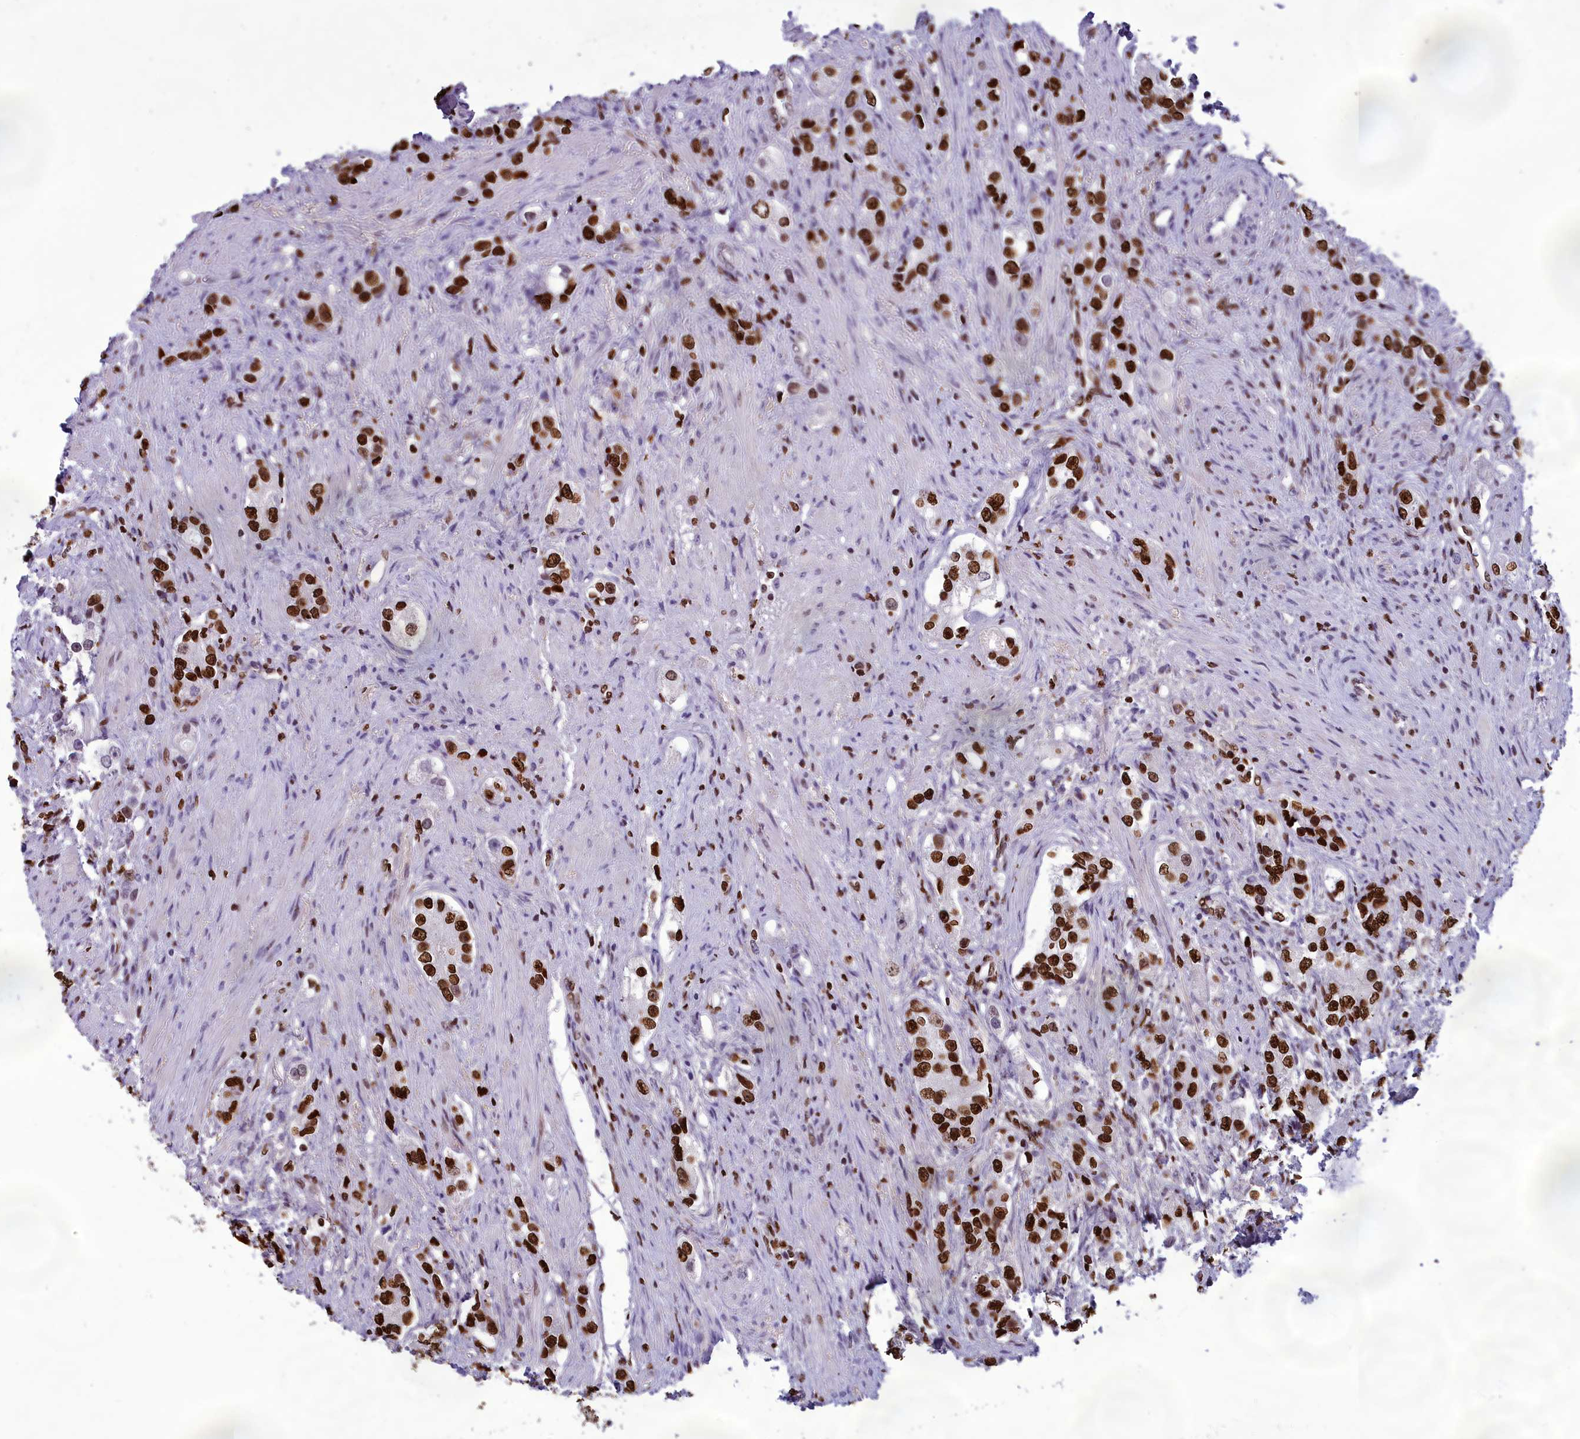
{"staining": {"intensity": "strong", "quantity": ">75%", "location": "nuclear"}, "tissue": "prostate cancer", "cell_type": "Tumor cells", "image_type": "cancer", "snomed": [{"axis": "morphology", "description": "Adenocarcinoma, High grade"}, {"axis": "topography", "description": "Prostate"}], "caption": "Immunohistochemical staining of prostate adenocarcinoma (high-grade) reveals high levels of strong nuclear protein positivity in about >75% of tumor cells. (DAB IHC, brown staining for protein, blue staining for nuclei).", "gene": "AKAP17A", "patient": {"sex": "male", "age": 63}}